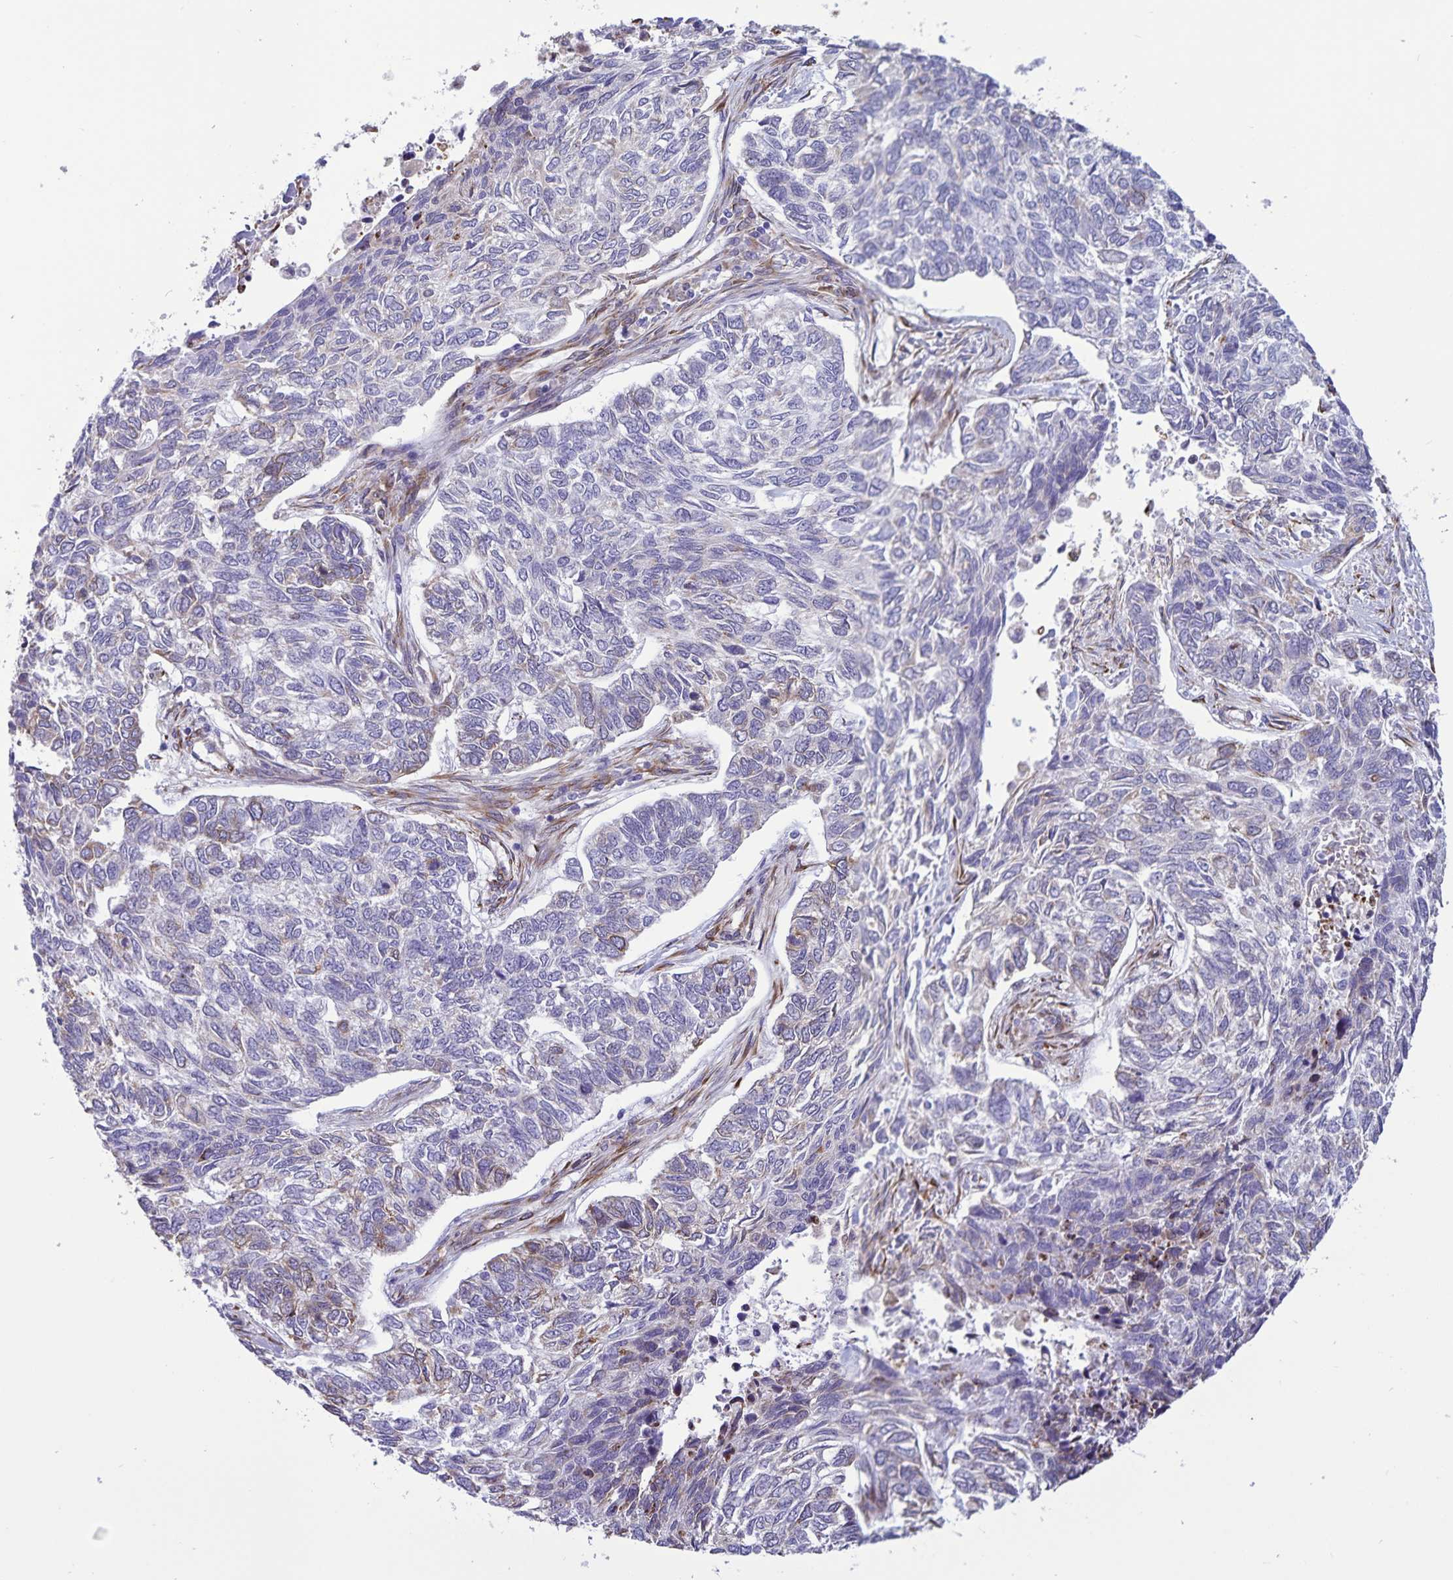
{"staining": {"intensity": "weak", "quantity": "25%-75%", "location": "cytoplasmic/membranous"}, "tissue": "skin cancer", "cell_type": "Tumor cells", "image_type": "cancer", "snomed": [{"axis": "morphology", "description": "Basal cell carcinoma"}, {"axis": "topography", "description": "Skin"}], "caption": "Tumor cells demonstrate low levels of weak cytoplasmic/membranous positivity in about 25%-75% of cells in human skin cancer (basal cell carcinoma).", "gene": "RCN1", "patient": {"sex": "female", "age": 65}}